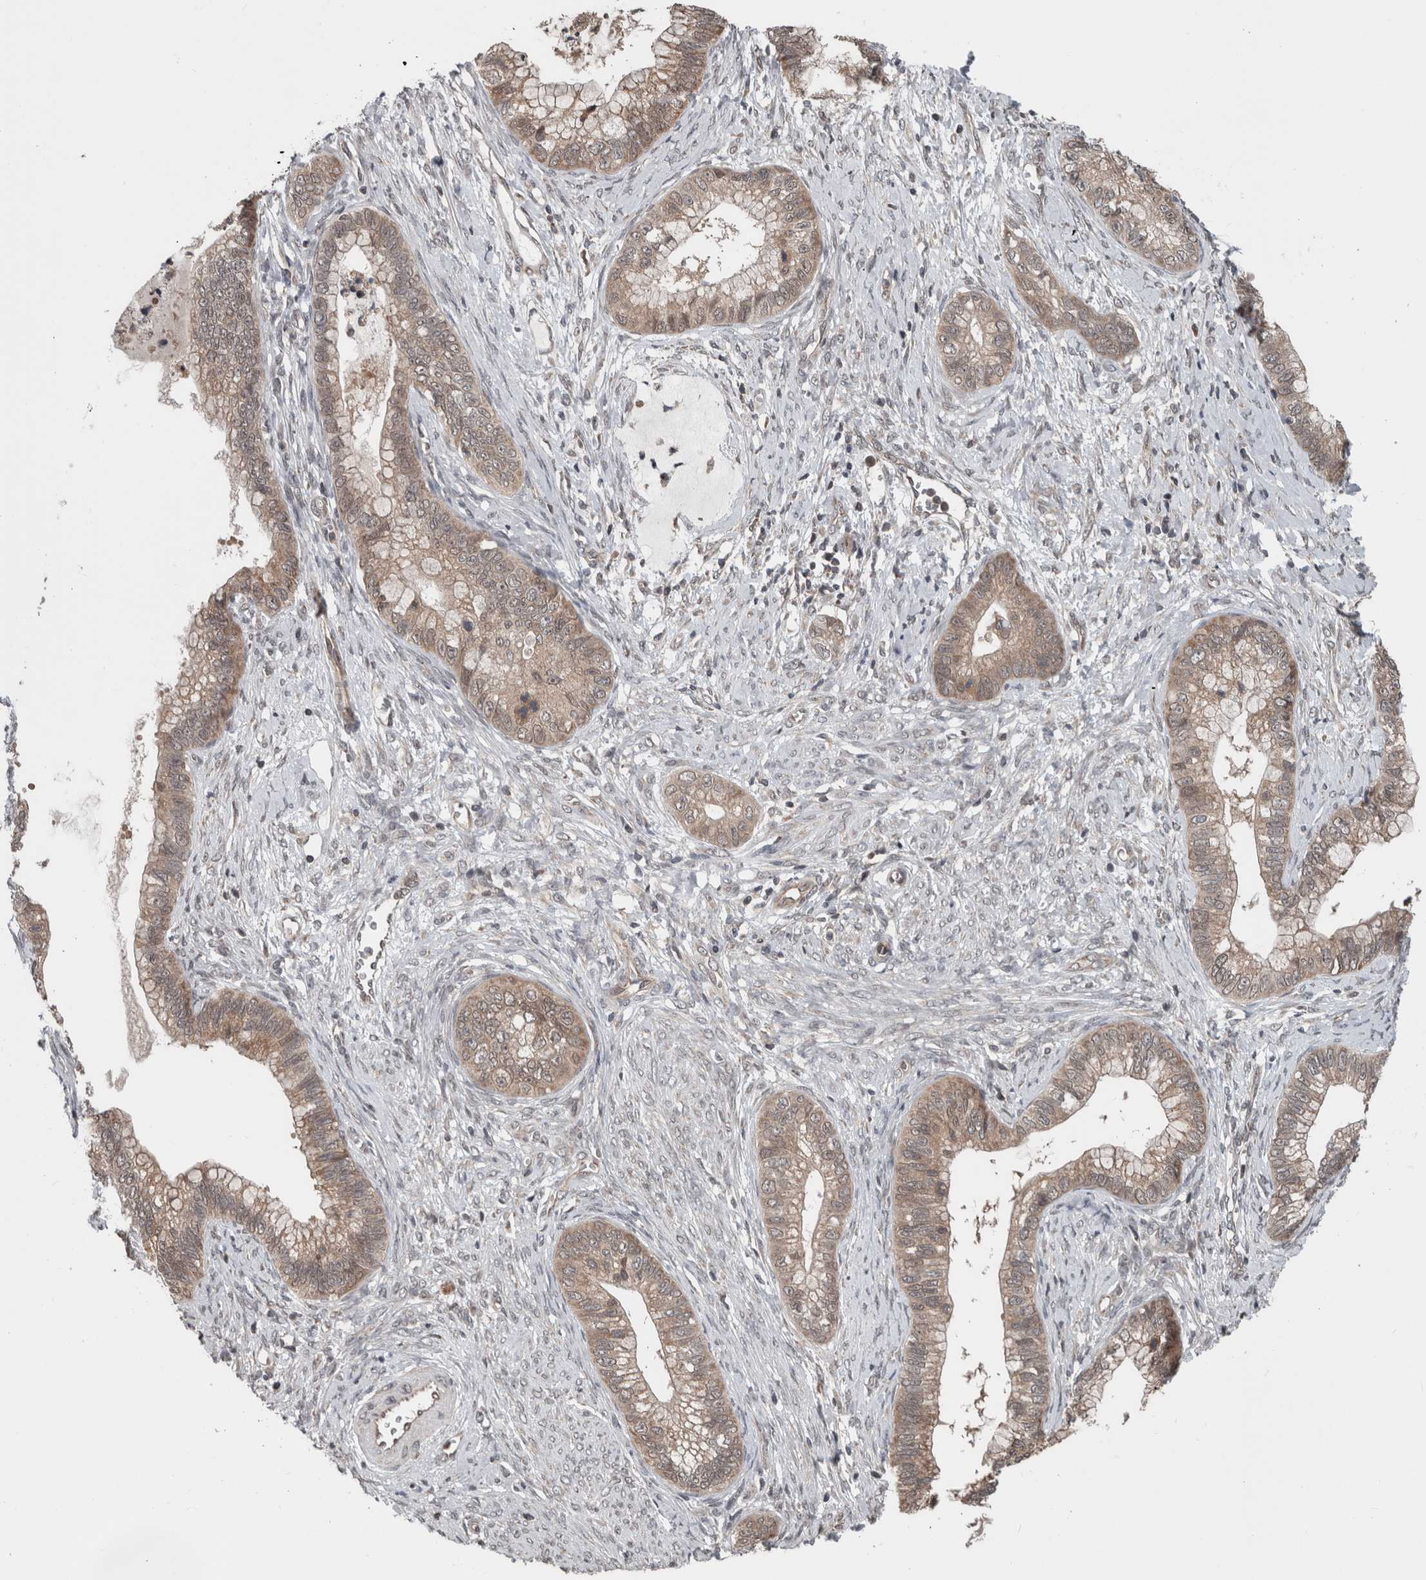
{"staining": {"intensity": "weak", "quantity": ">75%", "location": "cytoplasmic/membranous"}, "tissue": "cervical cancer", "cell_type": "Tumor cells", "image_type": "cancer", "snomed": [{"axis": "morphology", "description": "Adenocarcinoma, NOS"}, {"axis": "topography", "description": "Cervix"}], "caption": "This is an image of IHC staining of cervical cancer (adenocarcinoma), which shows weak expression in the cytoplasmic/membranous of tumor cells.", "gene": "ENY2", "patient": {"sex": "female", "age": 44}}